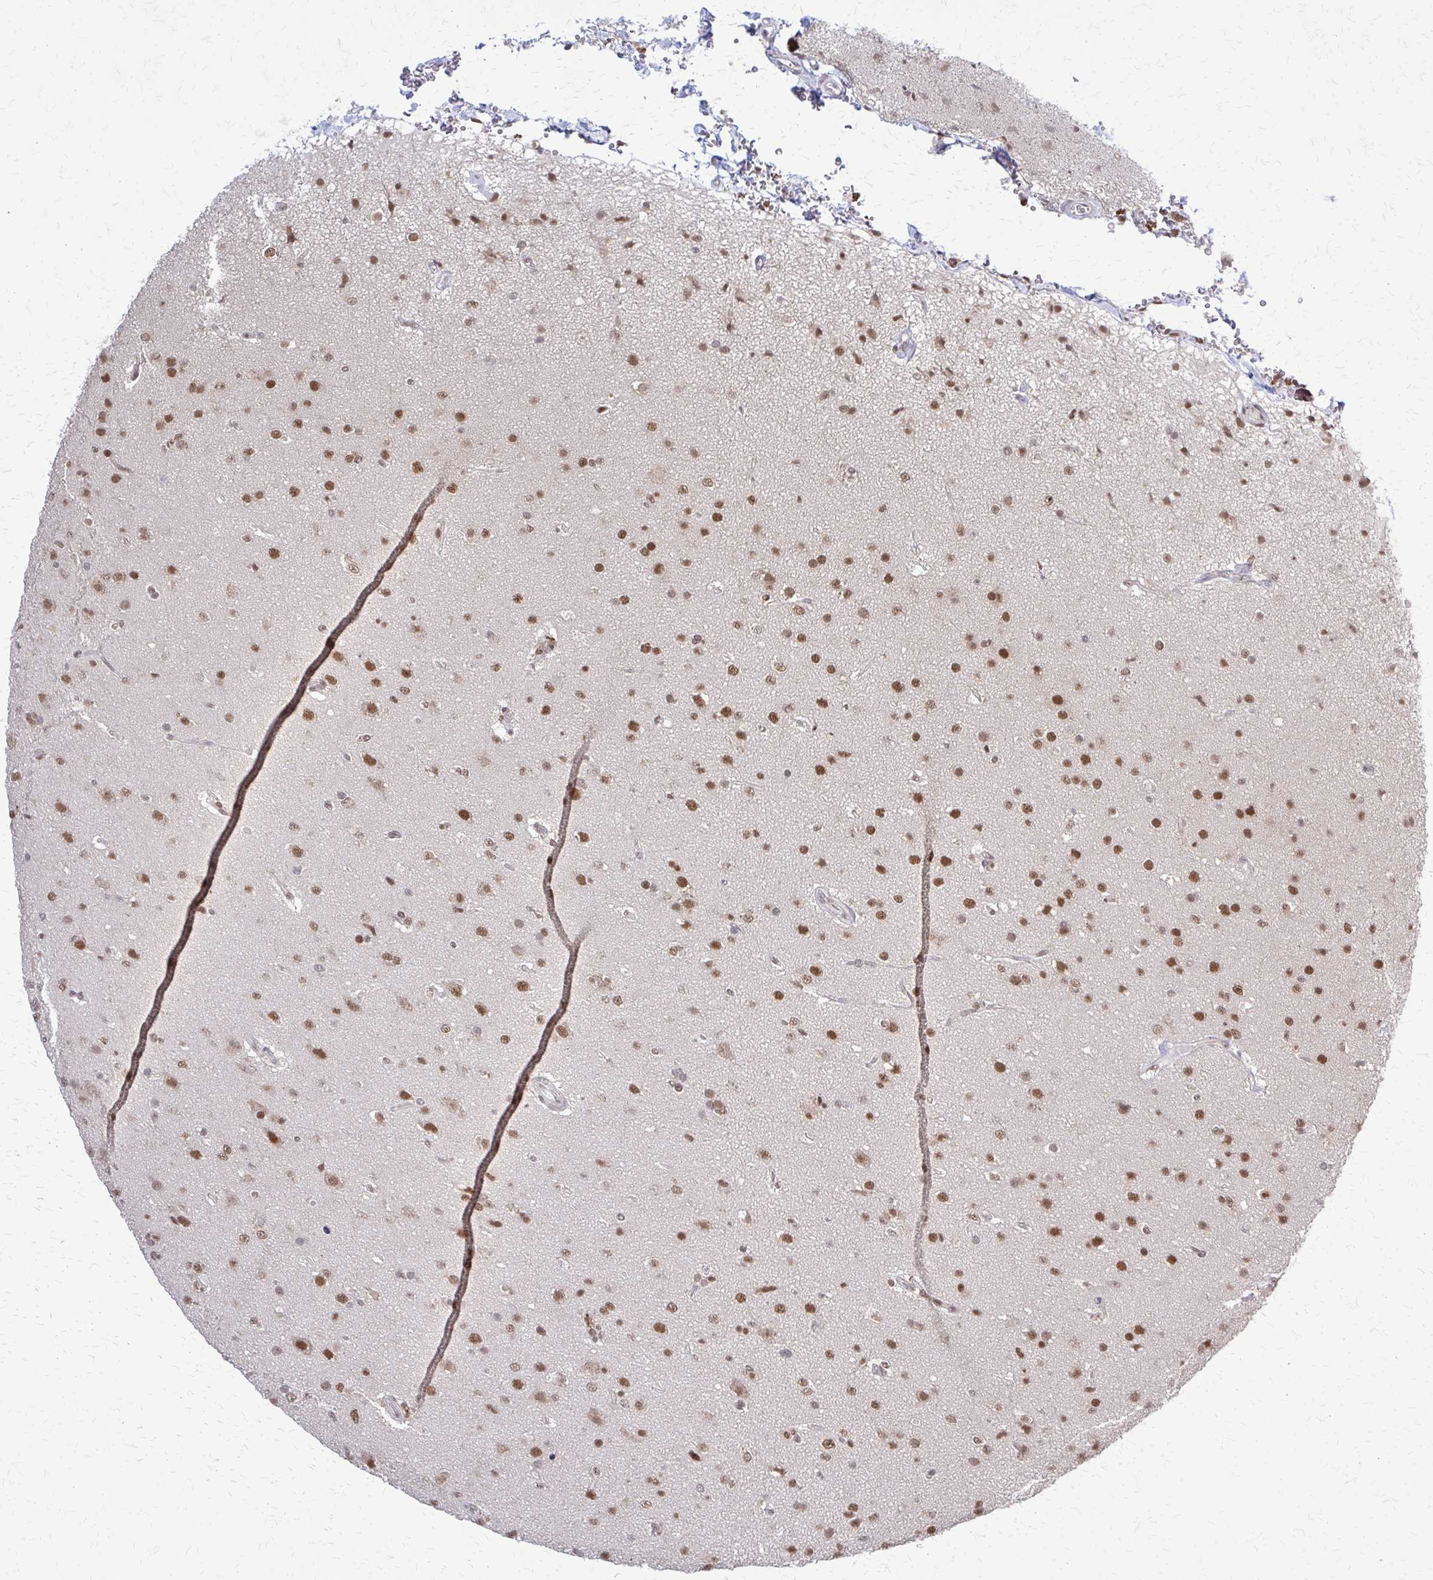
{"staining": {"intensity": "moderate", "quantity": ">75%", "location": "nuclear"}, "tissue": "glioma", "cell_type": "Tumor cells", "image_type": "cancer", "snomed": [{"axis": "morphology", "description": "Glioma, malignant, Low grade"}, {"axis": "topography", "description": "Brain"}], "caption": "Immunohistochemistry (IHC) (DAB (3,3'-diaminobenzidine)) staining of human glioma reveals moderate nuclear protein positivity in about >75% of tumor cells. (DAB (3,3'-diaminobenzidine) = brown stain, brightfield microscopy at high magnification).", "gene": "HDAC3", "patient": {"sex": "male", "age": 65}}